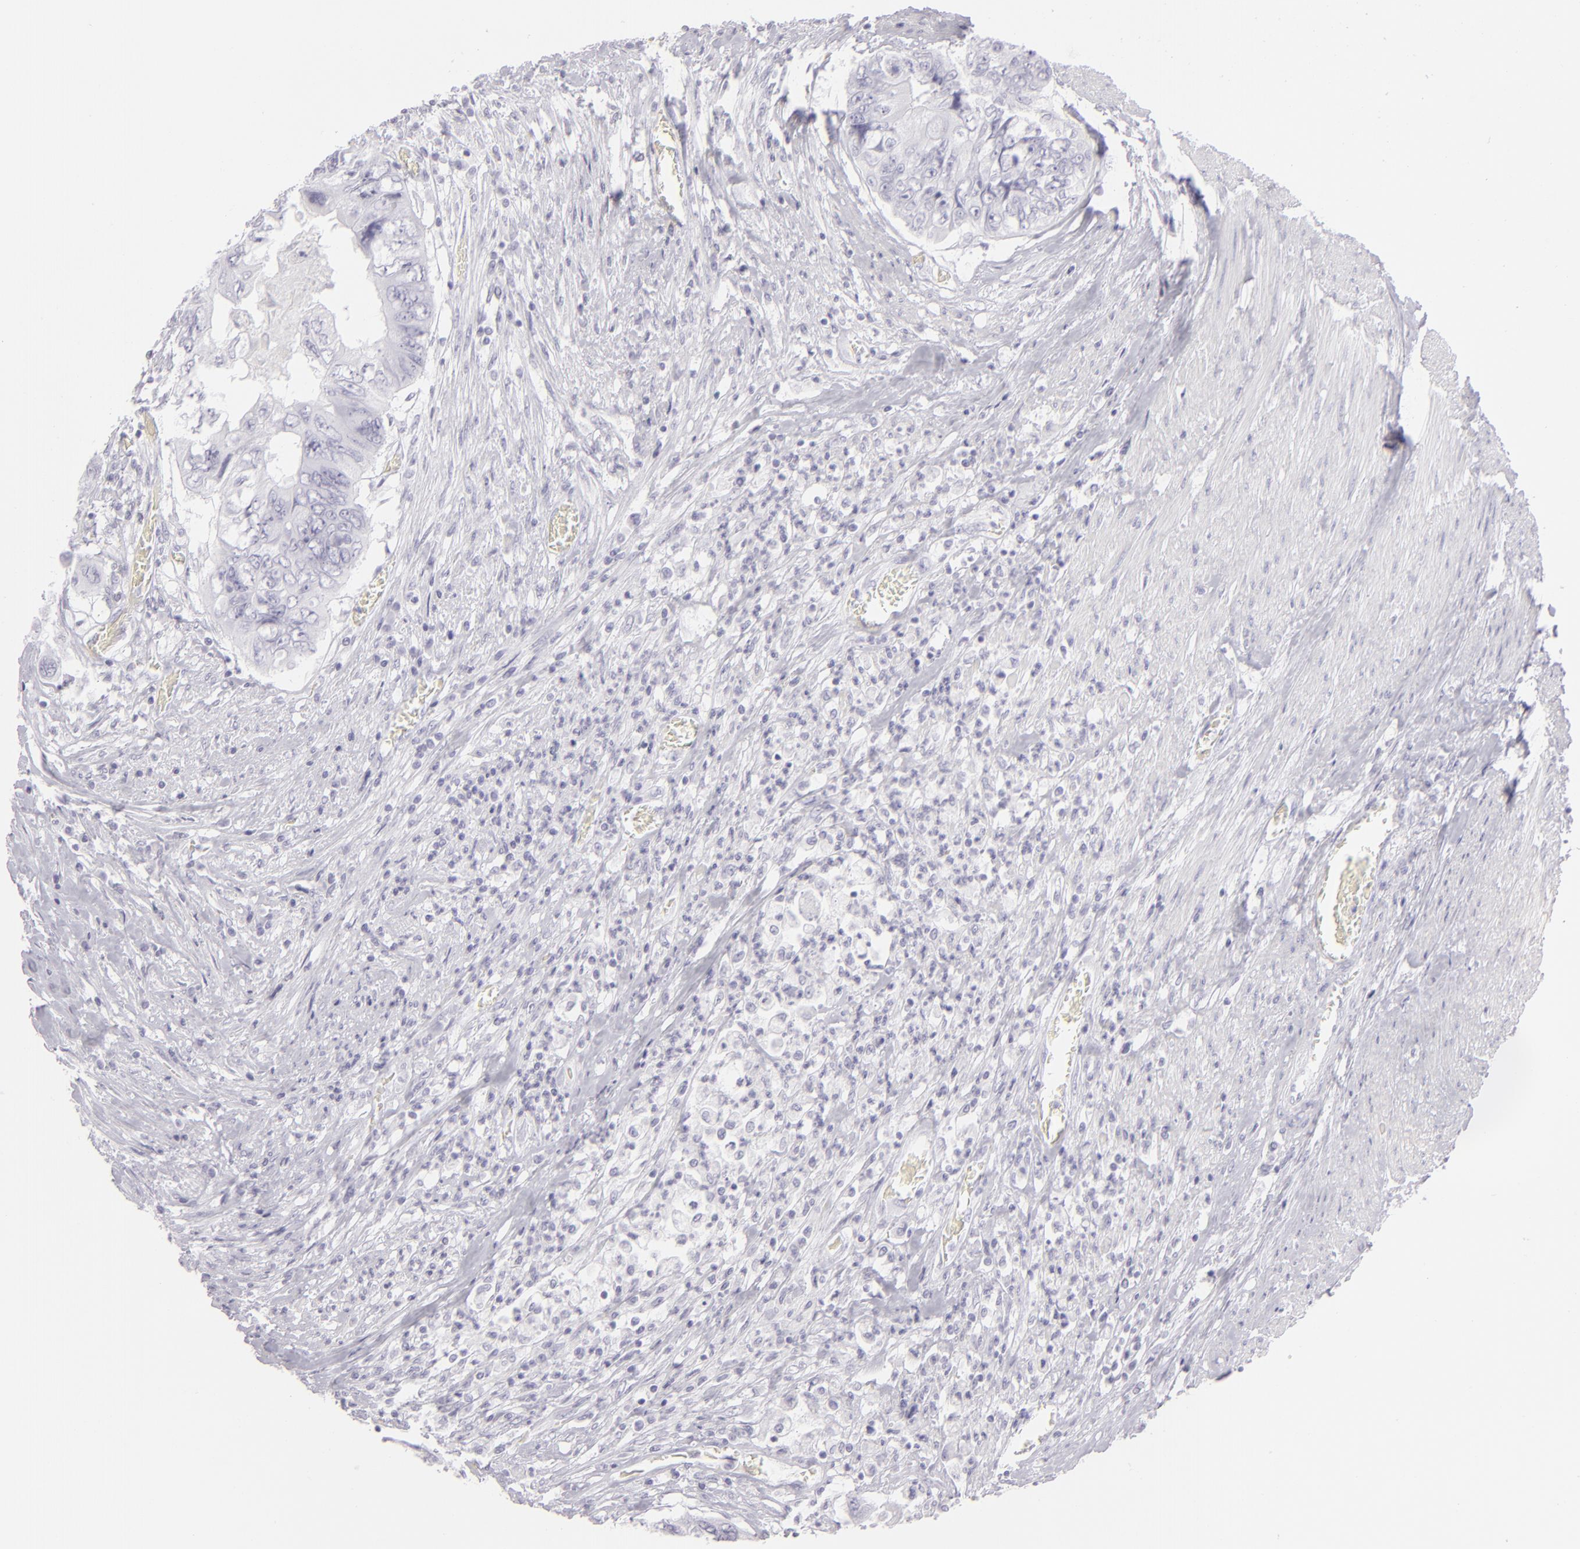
{"staining": {"intensity": "negative", "quantity": "none", "location": "none"}, "tissue": "colorectal cancer", "cell_type": "Tumor cells", "image_type": "cancer", "snomed": [{"axis": "morphology", "description": "Adenocarcinoma, NOS"}, {"axis": "topography", "description": "Rectum"}], "caption": "Immunohistochemistry (IHC) image of neoplastic tissue: human colorectal adenocarcinoma stained with DAB (3,3'-diaminobenzidine) displays no significant protein staining in tumor cells.", "gene": "FLG", "patient": {"sex": "female", "age": 82}}